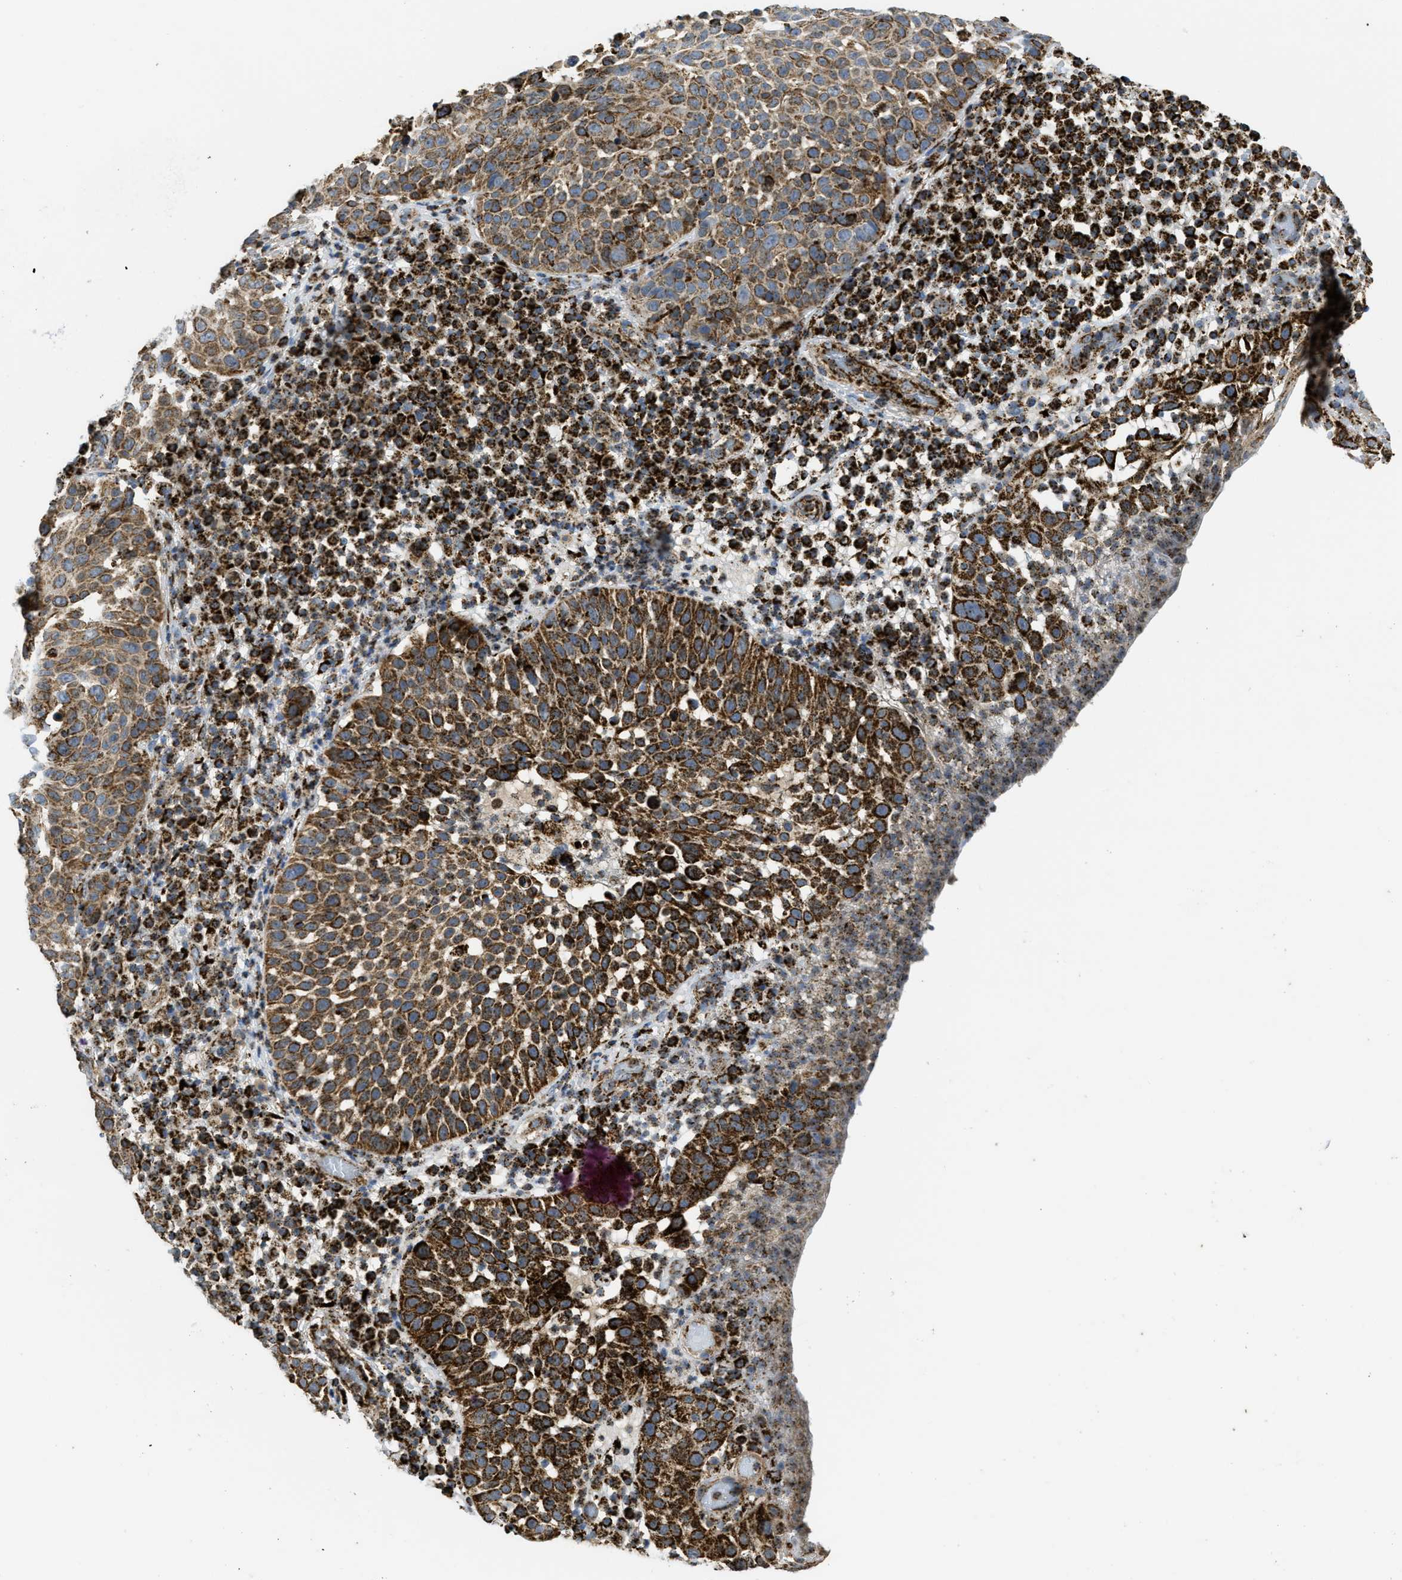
{"staining": {"intensity": "strong", "quantity": ">75%", "location": "cytoplasmic/membranous"}, "tissue": "skin cancer", "cell_type": "Tumor cells", "image_type": "cancer", "snomed": [{"axis": "morphology", "description": "Squamous cell carcinoma in situ, NOS"}, {"axis": "morphology", "description": "Squamous cell carcinoma, NOS"}, {"axis": "topography", "description": "Skin"}], "caption": "Strong cytoplasmic/membranous protein expression is present in about >75% of tumor cells in skin squamous cell carcinoma in situ. The staining was performed using DAB (3,3'-diaminobenzidine), with brown indicating positive protein expression. Nuclei are stained blue with hematoxylin.", "gene": "SQOR", "patient": {"sex": "male", "age": 93}}